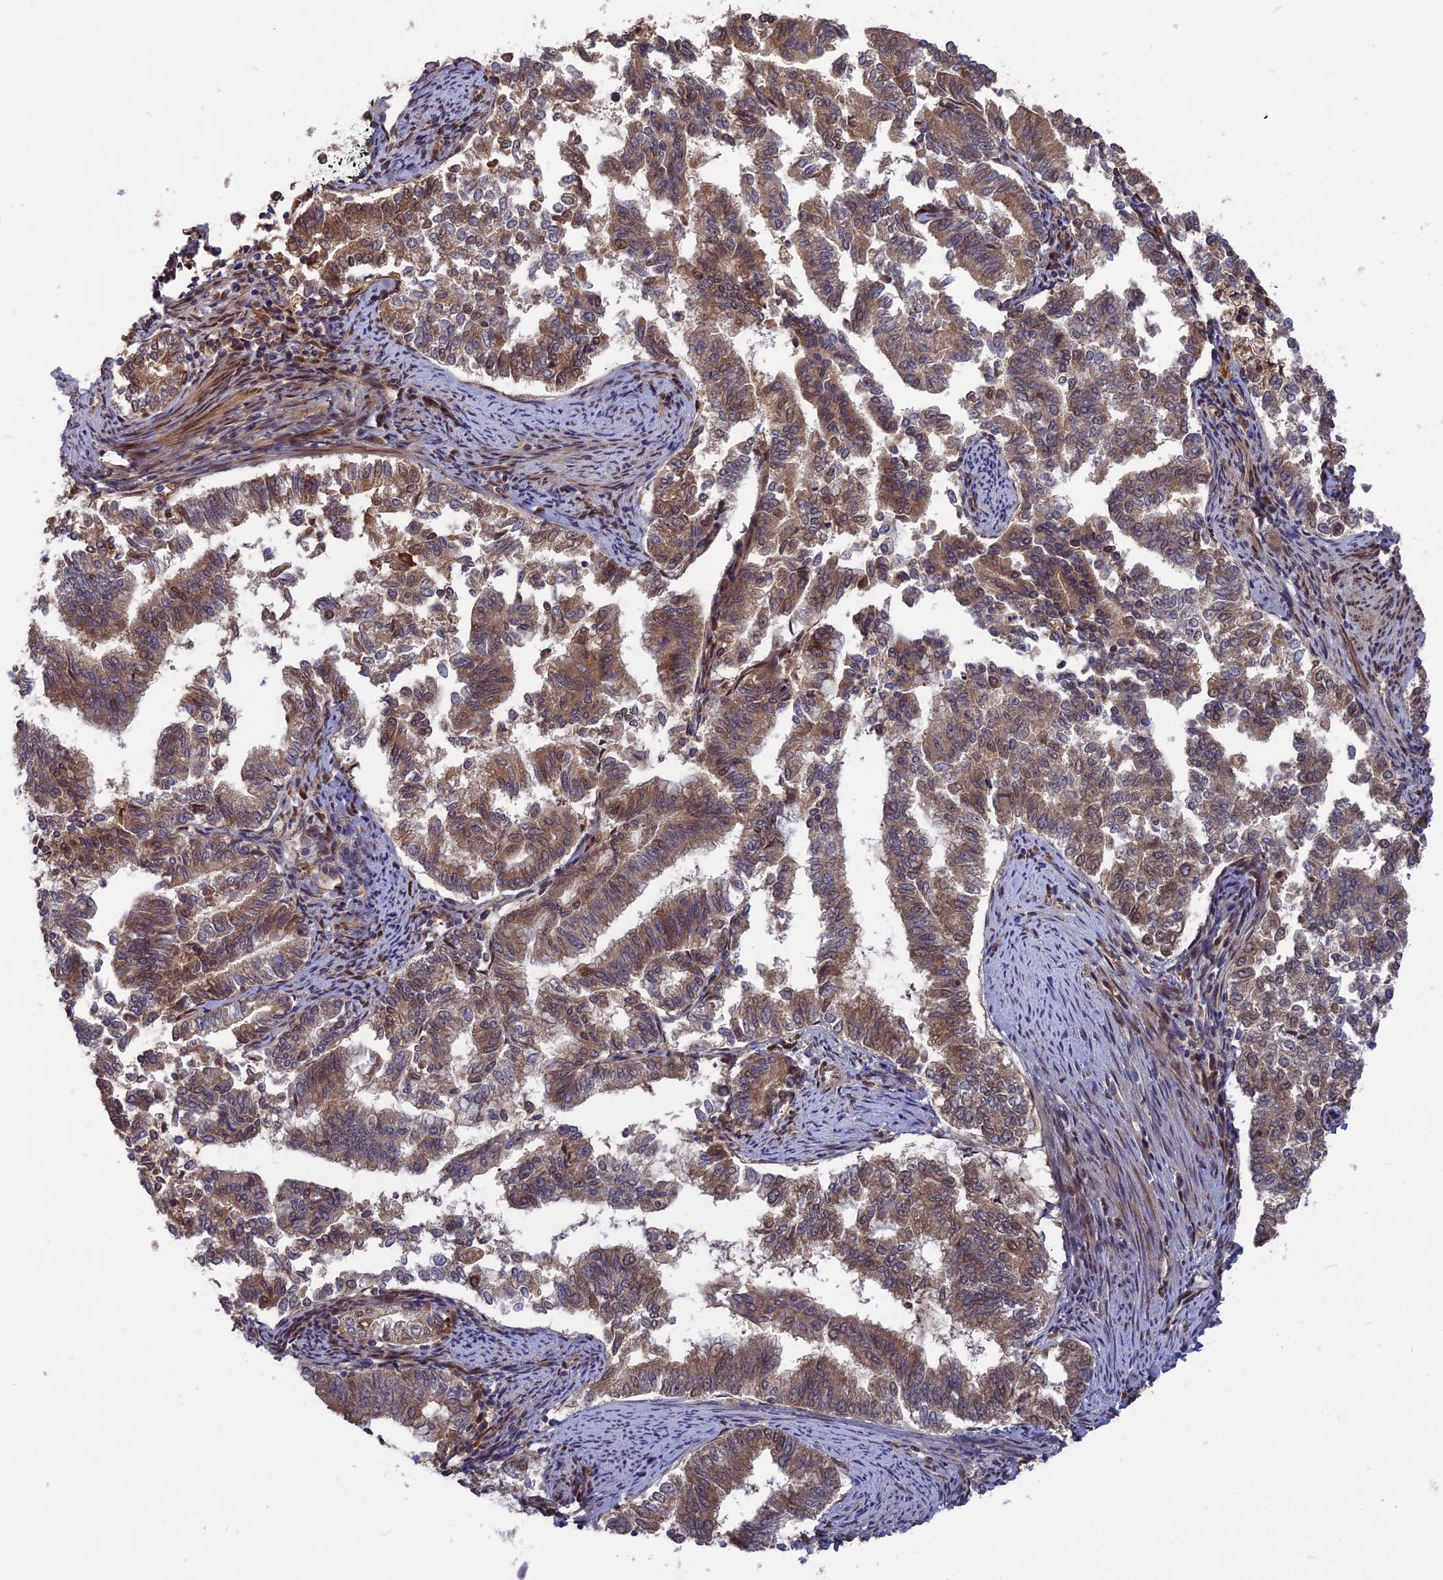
{"staining": {"intensity": "moderate", "quantity": "25%-75%", "location": "cytoplasmic/membranous,nuclear"}, "tissue": "endometrial cancer", "cell_type": "Tumor cells", "image_type": "cancer", "snomed": [{"axis": "morphology", "description": "Adenocarcinoma, NOS"}, {"axis": "topography", "description": "Endometrium"}], "caption": "Tumor cells reveal medium levels of moderate cytoplasmic/membranous and nuclear positivity in about 25%-75% of cells in human endometrial adenocarcinoma.", "gene": "TMUB2", "patient": {"sex": "female", "age": 79}}